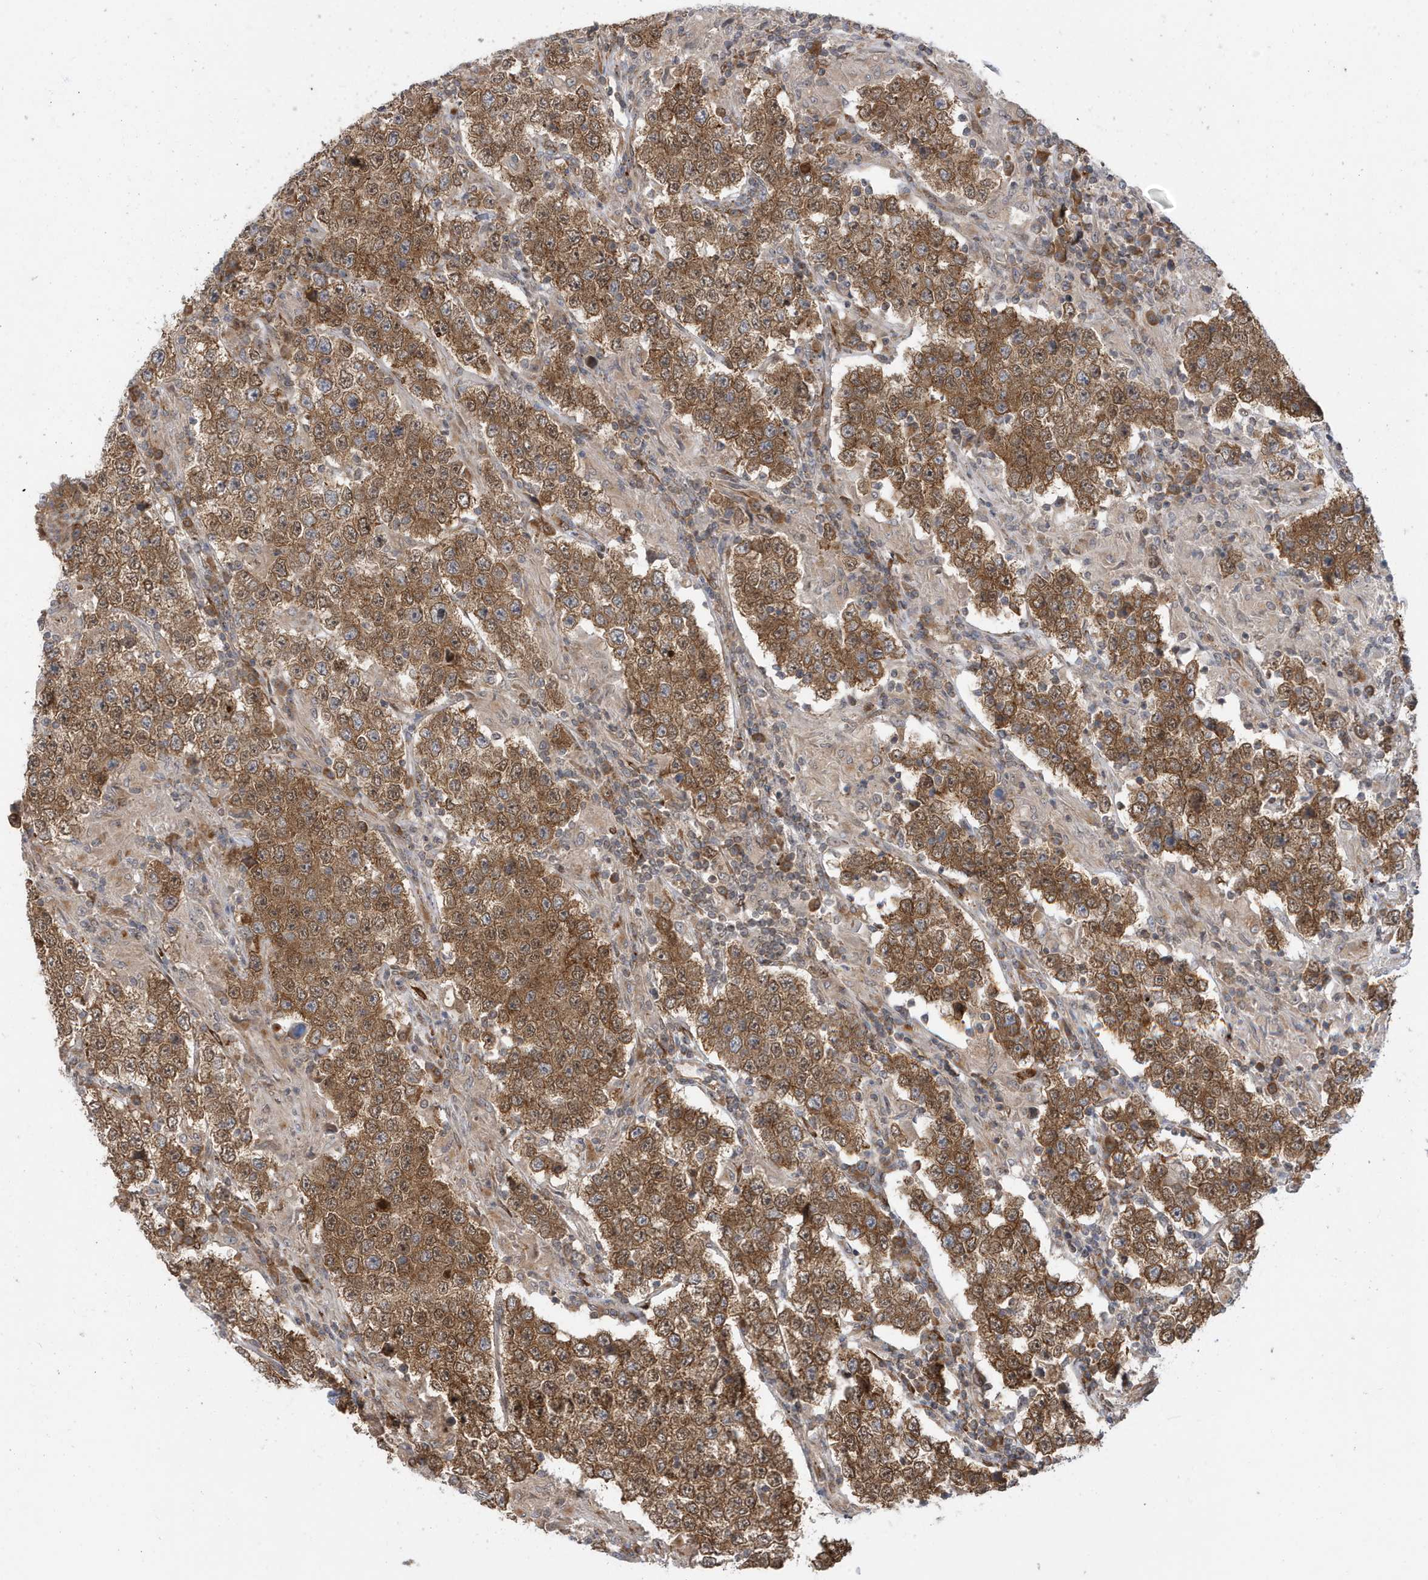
{"staining": {"intensity": "moderate", "quantity": ">75%", "location": "cytoplasmic/membranous"}, "tissue": "testis cancer", "cell_type": "Tumor cells", "image_type": "cancer", "snomed": [{"axis": "morphology", "description": "Normal tissue, NOS"}, {"axis": "morphology", "description": "Urothelial carcinoma, High grade"}, {"axis": "morphology", "description": "Seminoma, NOS"}, {"axis": "morphology", "description": "Carcinoma, Embryonal, NOS"}, {"axis": "topography", "description": "Urinary bladder"}, {"axis": "topography", "description": "Testis"}], "caption": "Immunohistochemistry photomicrograph of human testis urothelial carcinoma (high-grade) stained for a protein (brown), which exhibits medium levels of moderate cytoplasmic/membranous expression in about >75% of tumor cells.", "gene": "ZNF507", "patient": {"sex": "male", "age": 41}}